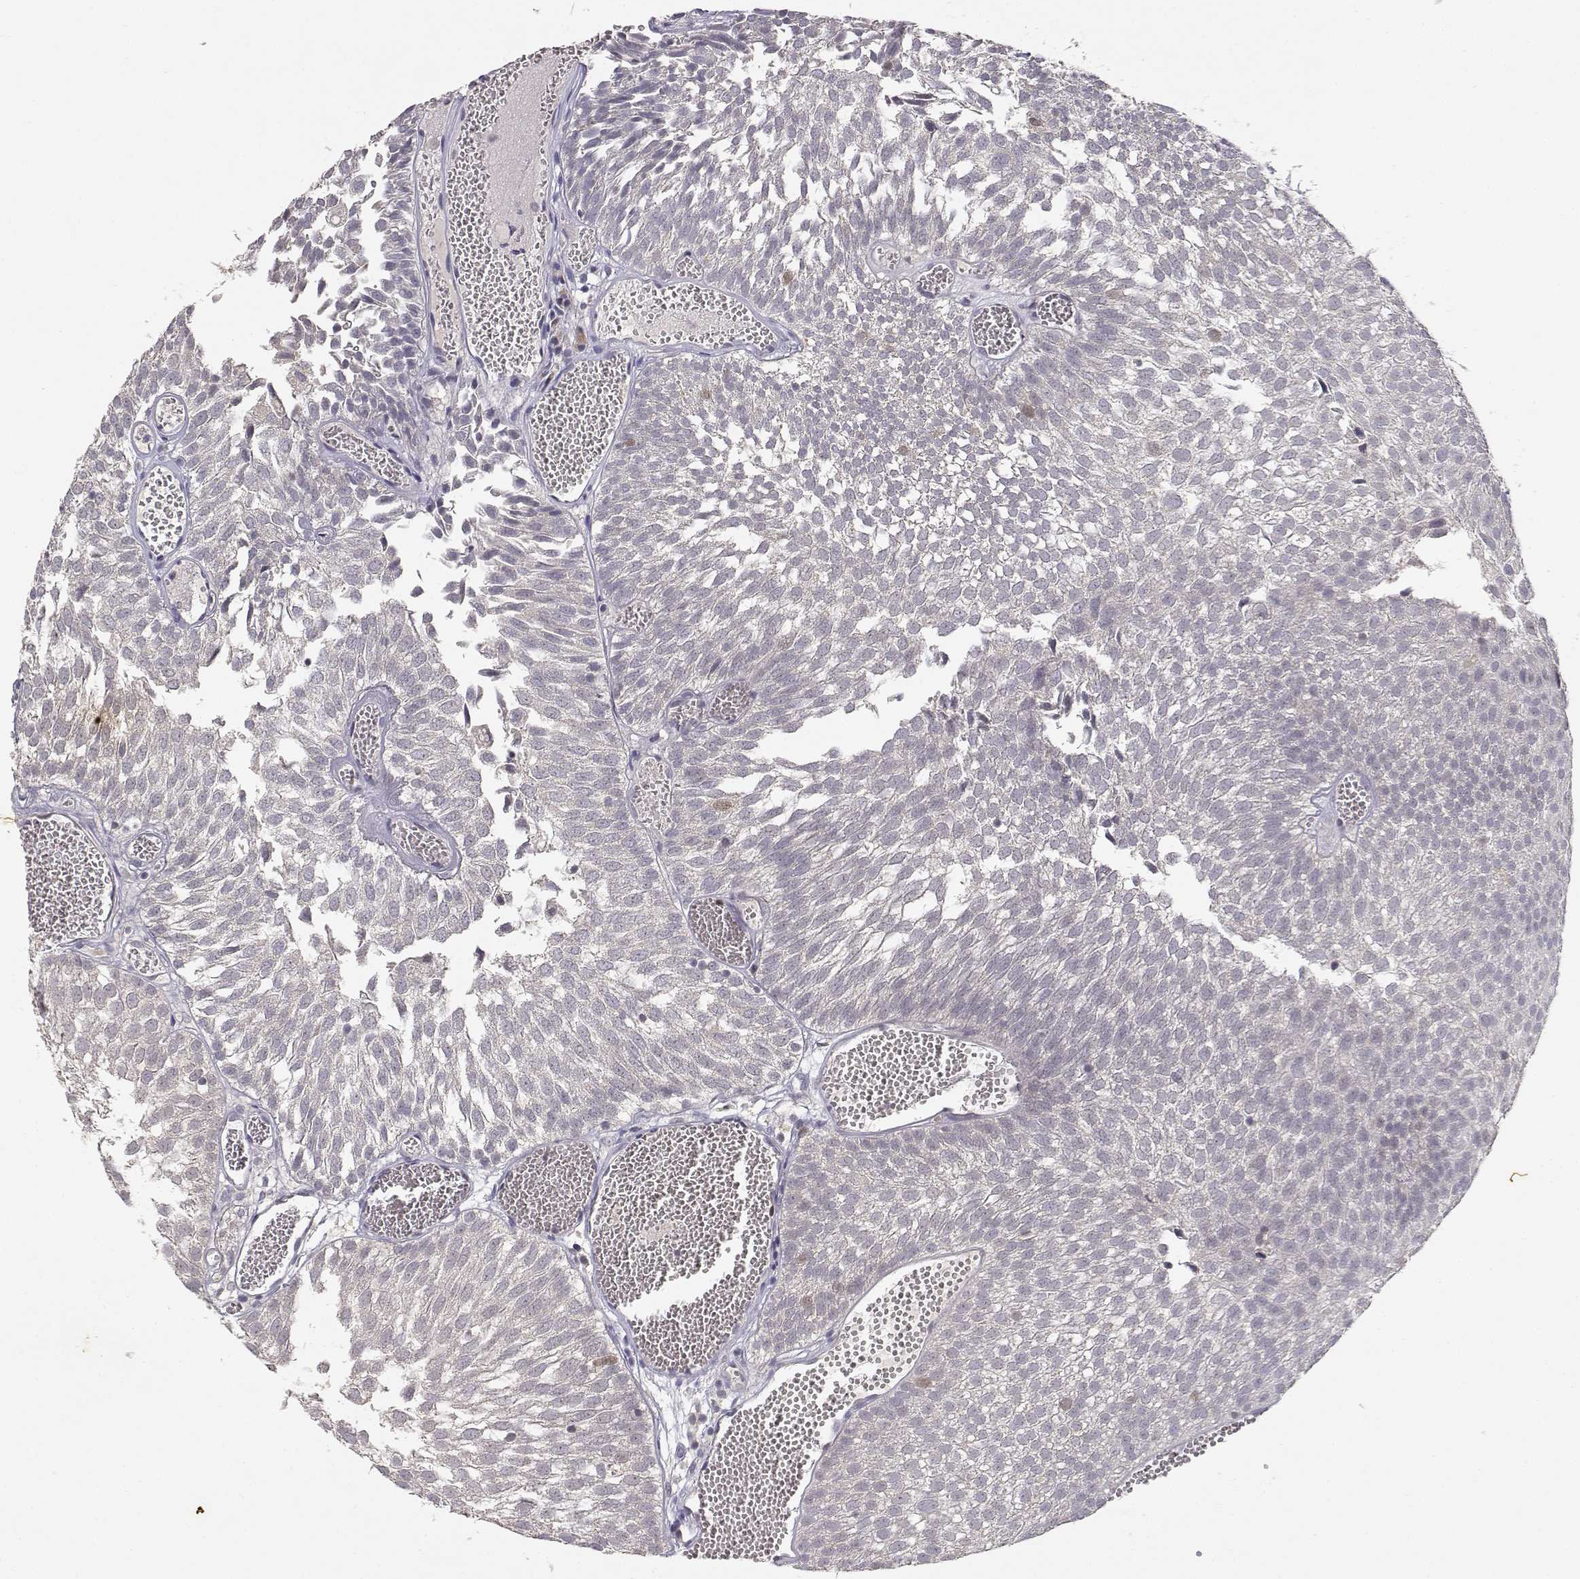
{"staining": {"intensity": "weak", "quantity": "<25%", "location": "nuclear"}, "tissue": "urothelial cancer", "cell_type": "Tumor cells", "image_type": "cancer", "snomed": [{"axis": "morphology", "description": "Urothelial carcinoma, Low grade"}, {"axis": "topography", "description": "Urinary bladder"}], "caption": "The histopathology image exhibits no staining of tumor cells in urothelial cancer.", "gene": "RAD51", "patient": {"sex": "male", "age": 52}}